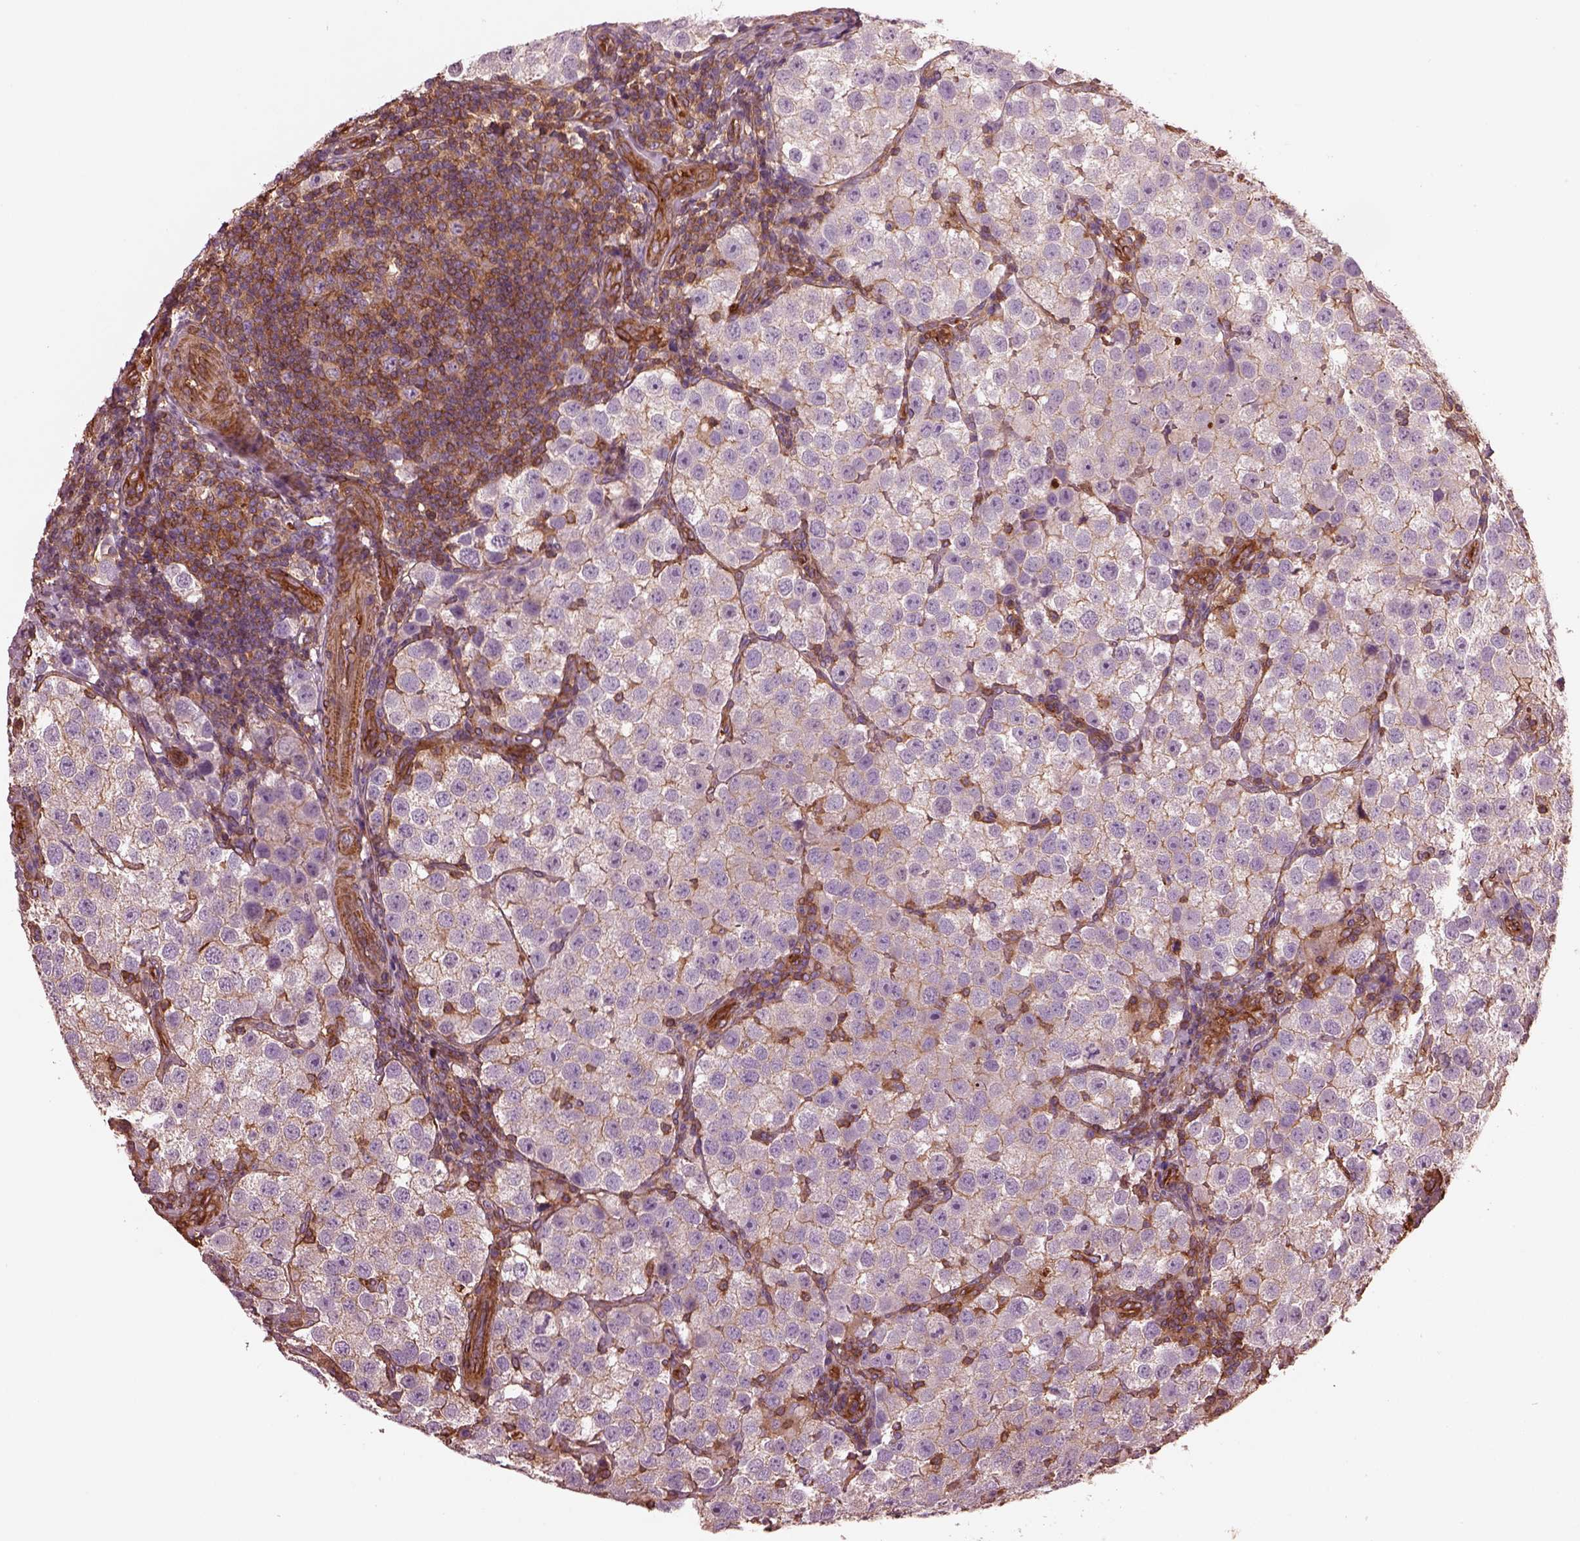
{"staining": {"intensity": "weak", "quantity": "25%-75%", "location": "cytoplasmic/membranous"}, "tissue": "testis cancer", "cell_type": "Tumor cells", "image_type": "cancer", "snomed": [{"axis": "morphology", "description": "Seminoma, NOS"}, {"axis": "topography", "description": "Testis"}], "caption": "Testis cancer (seminoma) stained with a brown dye exhibits weak cytoplasmic/membranous positive staining in approximately 25%-75% of tumor cells.", "gene": "MYL6", "patient": {"sex": "male", "age": 37}}